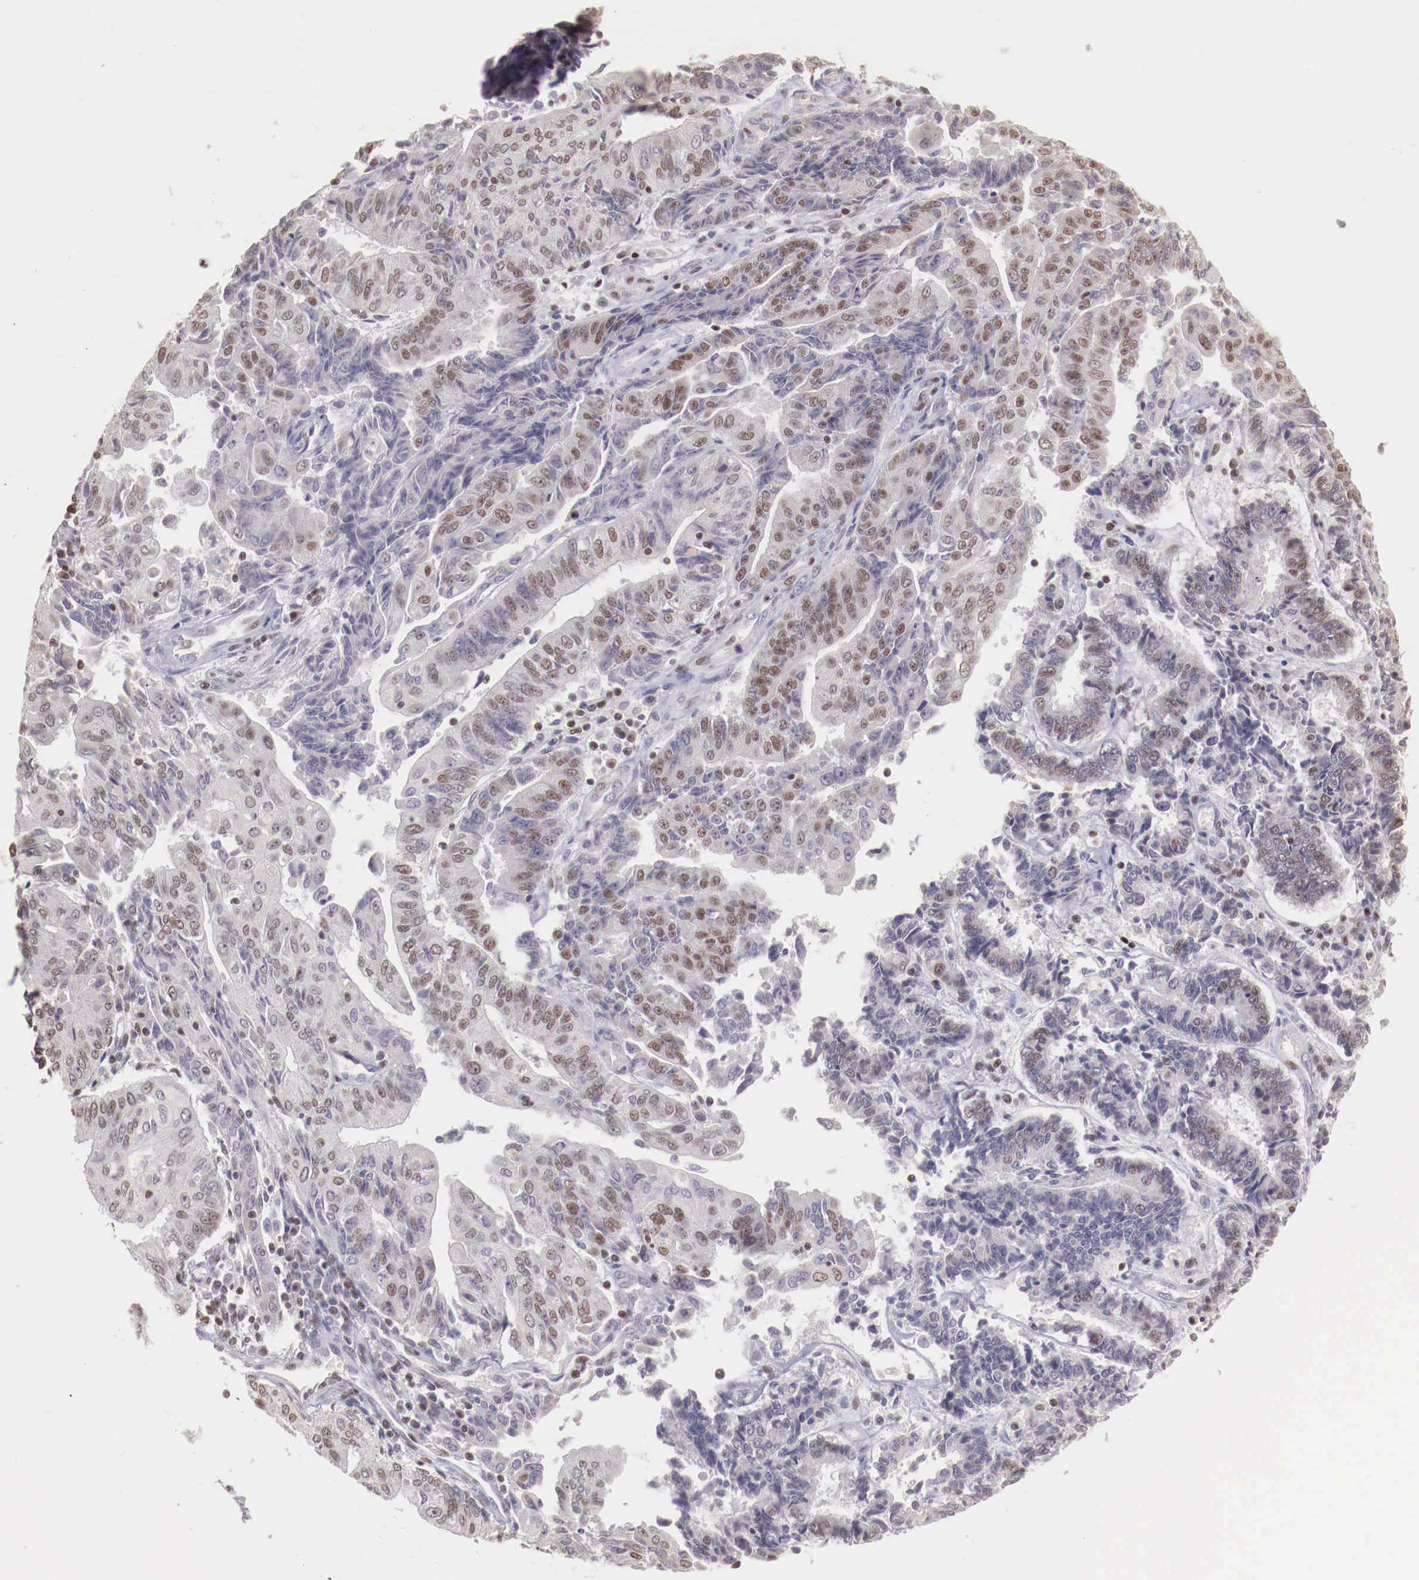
{"staining": {"intensity": "weak", "quantity": "<25%", "location": "nuclear"}, "tissue": "endometrial cancer", "cell_type": "Tumor cells", "image_type": "cancer", "snomed": [{"axis": "morphology", "description": "Adenocarcinoma, NOS"}, {"axis": "topography", "description": "Endometrium"}], "caption": "Immunohistochemistry of endometrial cancer shows no staining in tumor cells.", "gene": "SP1", "patient": {"sex": "female", "age": 75}}